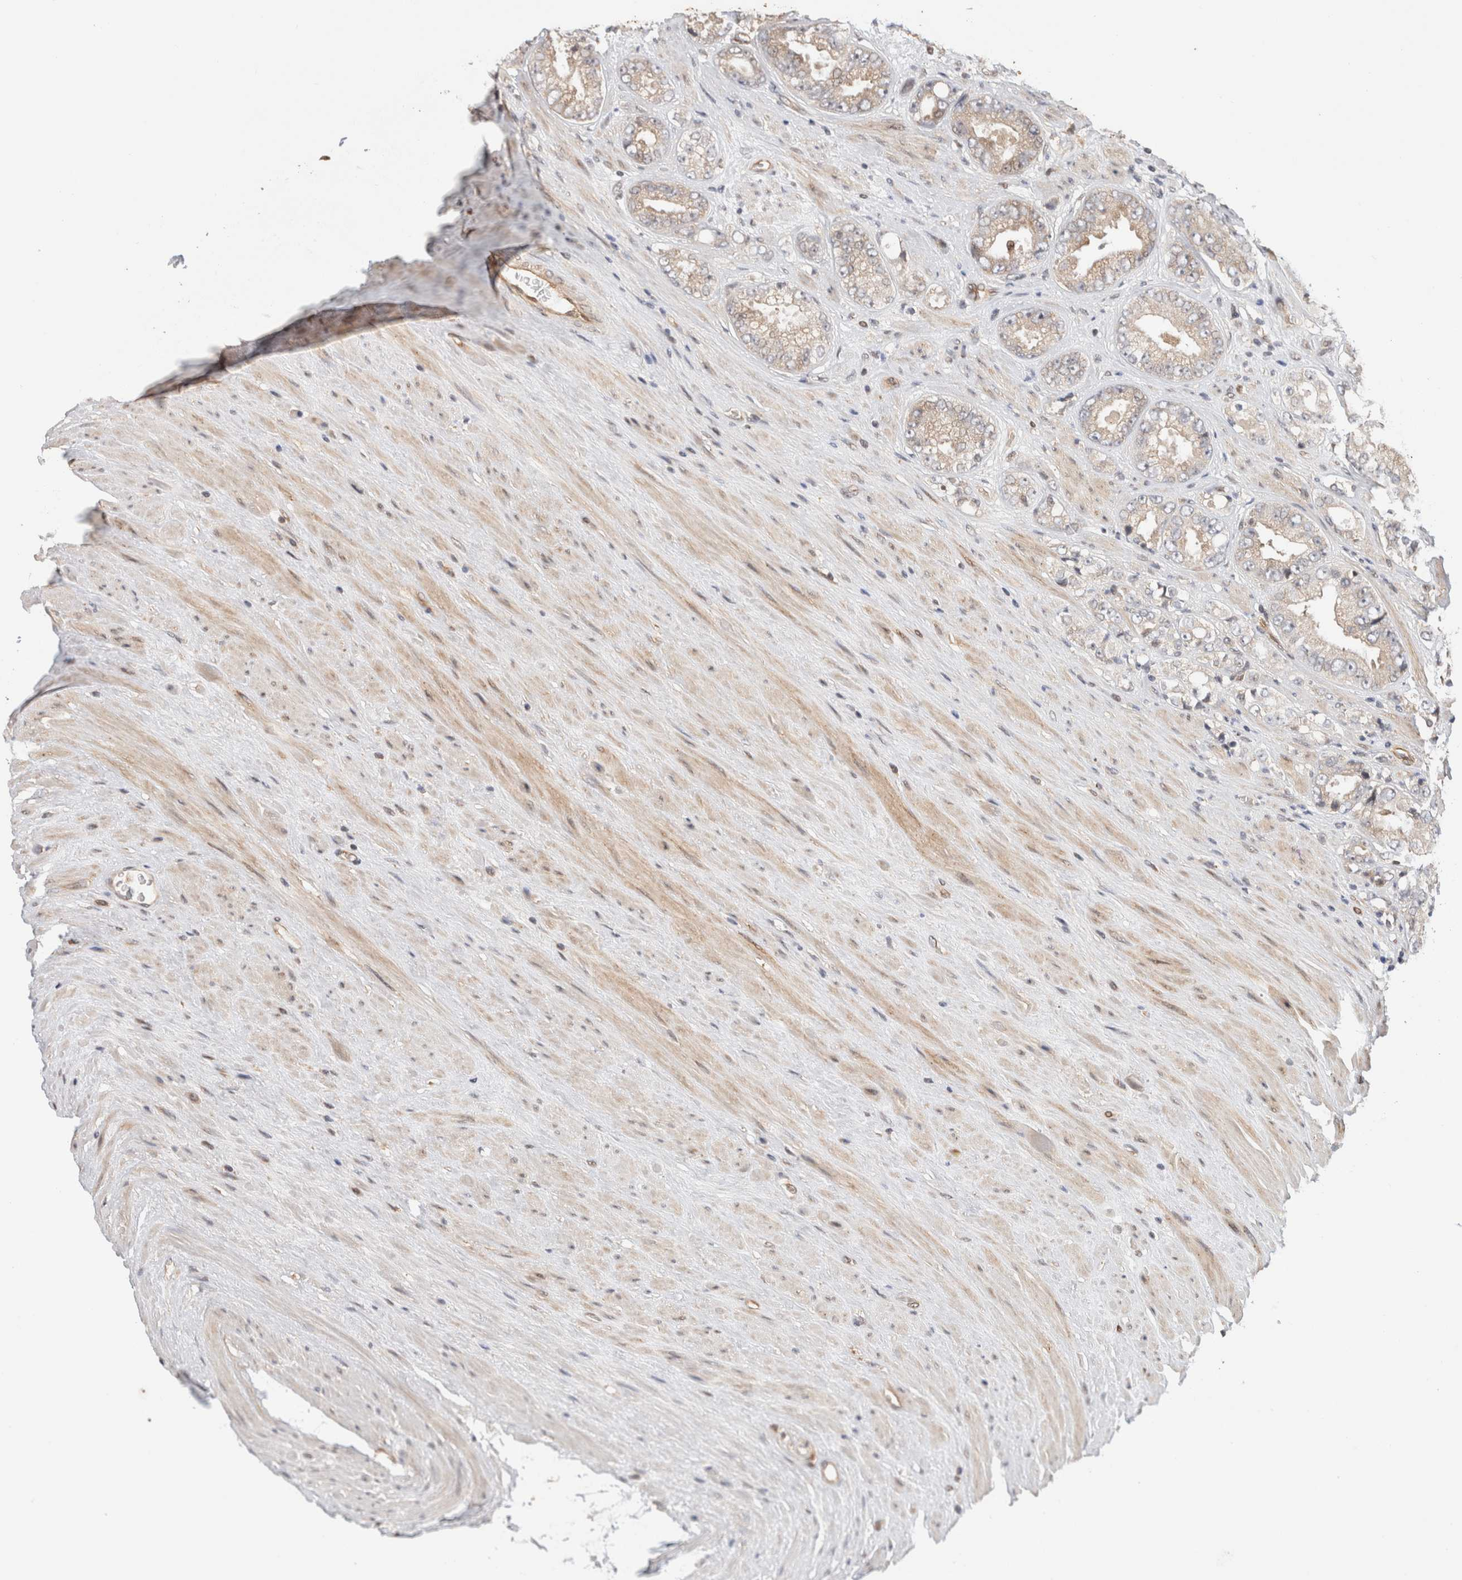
{"staining": {"intensity": "weak", "quantity": "<25%", "location": "cytoplasmic/membranous"}, "tissue": "prostate cancer", "cell_type": "Tumor cells", "image_type": "cancer", "snomed": [{"axis": "morphology", "description": "Adenocarcinoma, High grade"}, {"axis": "topography", "description": "Prostate"}], "caption": "Immunohistochemistry (IHC) image of neoplastic tissue: human high-grade adenocarcinoma (prostate) stained with DAB (3,3'-diaminobenzidine) shows no significant protein positivity in tumor cells.", "gene": "OTUD6B", "patient": {"sex": "male", "age": 61}}